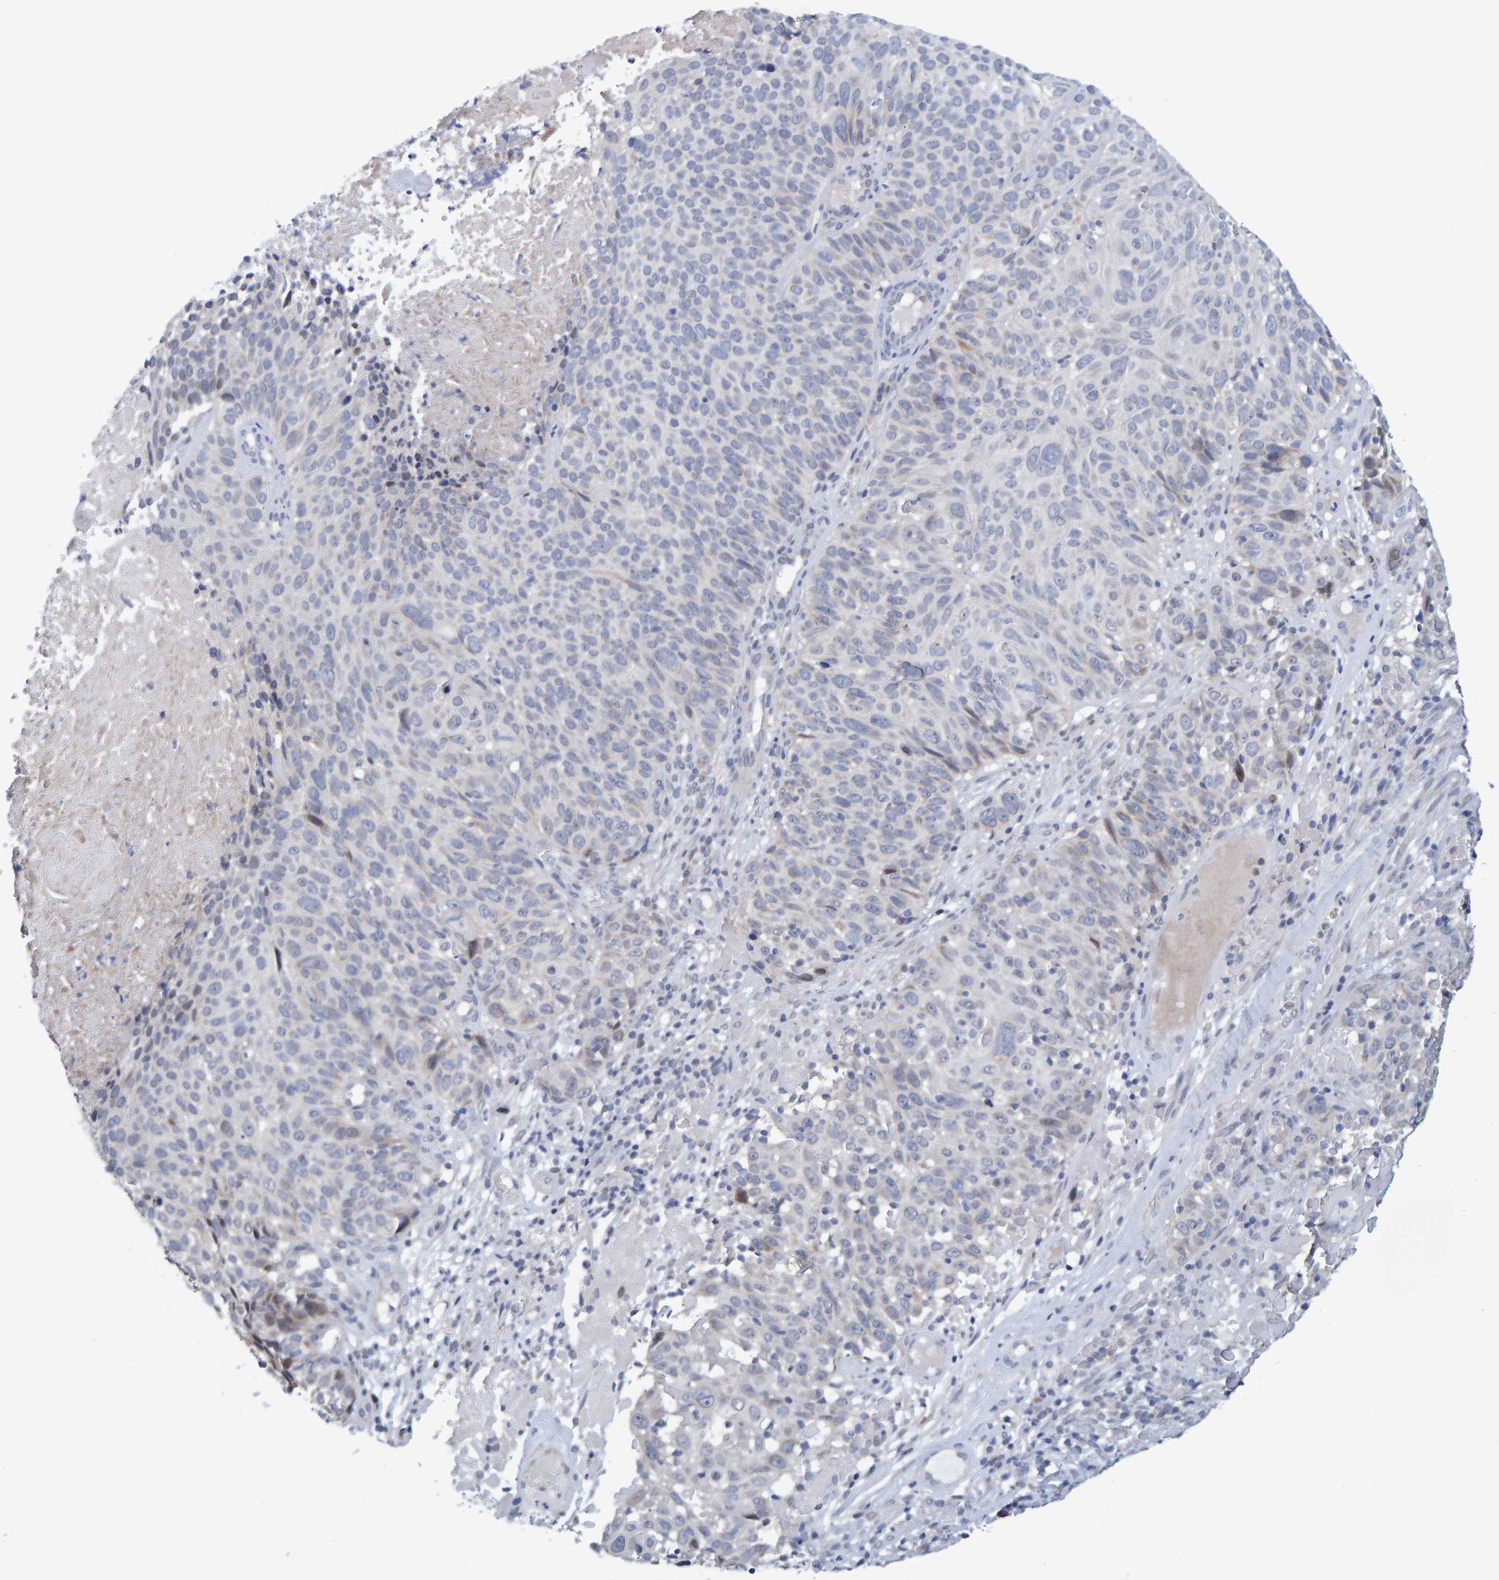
{"staining": {"intensity": "negative", "quantity": "none", "location": "none"}, "tissue": "cervical cancer", "cell_type": "Tumor cells", "image_type": "cancer", "snomed": [{"axis": "morphology", "description": "Squamous cell carcinoma, NOS"}, {"axis": "topography", "description": "Cervix"}], "caption": "An immunohistochemistry (IHC) image of squamous cell carcinoma (cervical) is shown. There is no staining in tumor cells of squamous cell carcinoma (cervical). The staining was performed using DAB (3,3'-diaminobenzidine) to visualize the protein expression in brown, while the nuclei were stained in blue with hematoxylin (Magnification: 20x).", "gene": "USP43", "patient": {"sex": "female", "age": 74}}